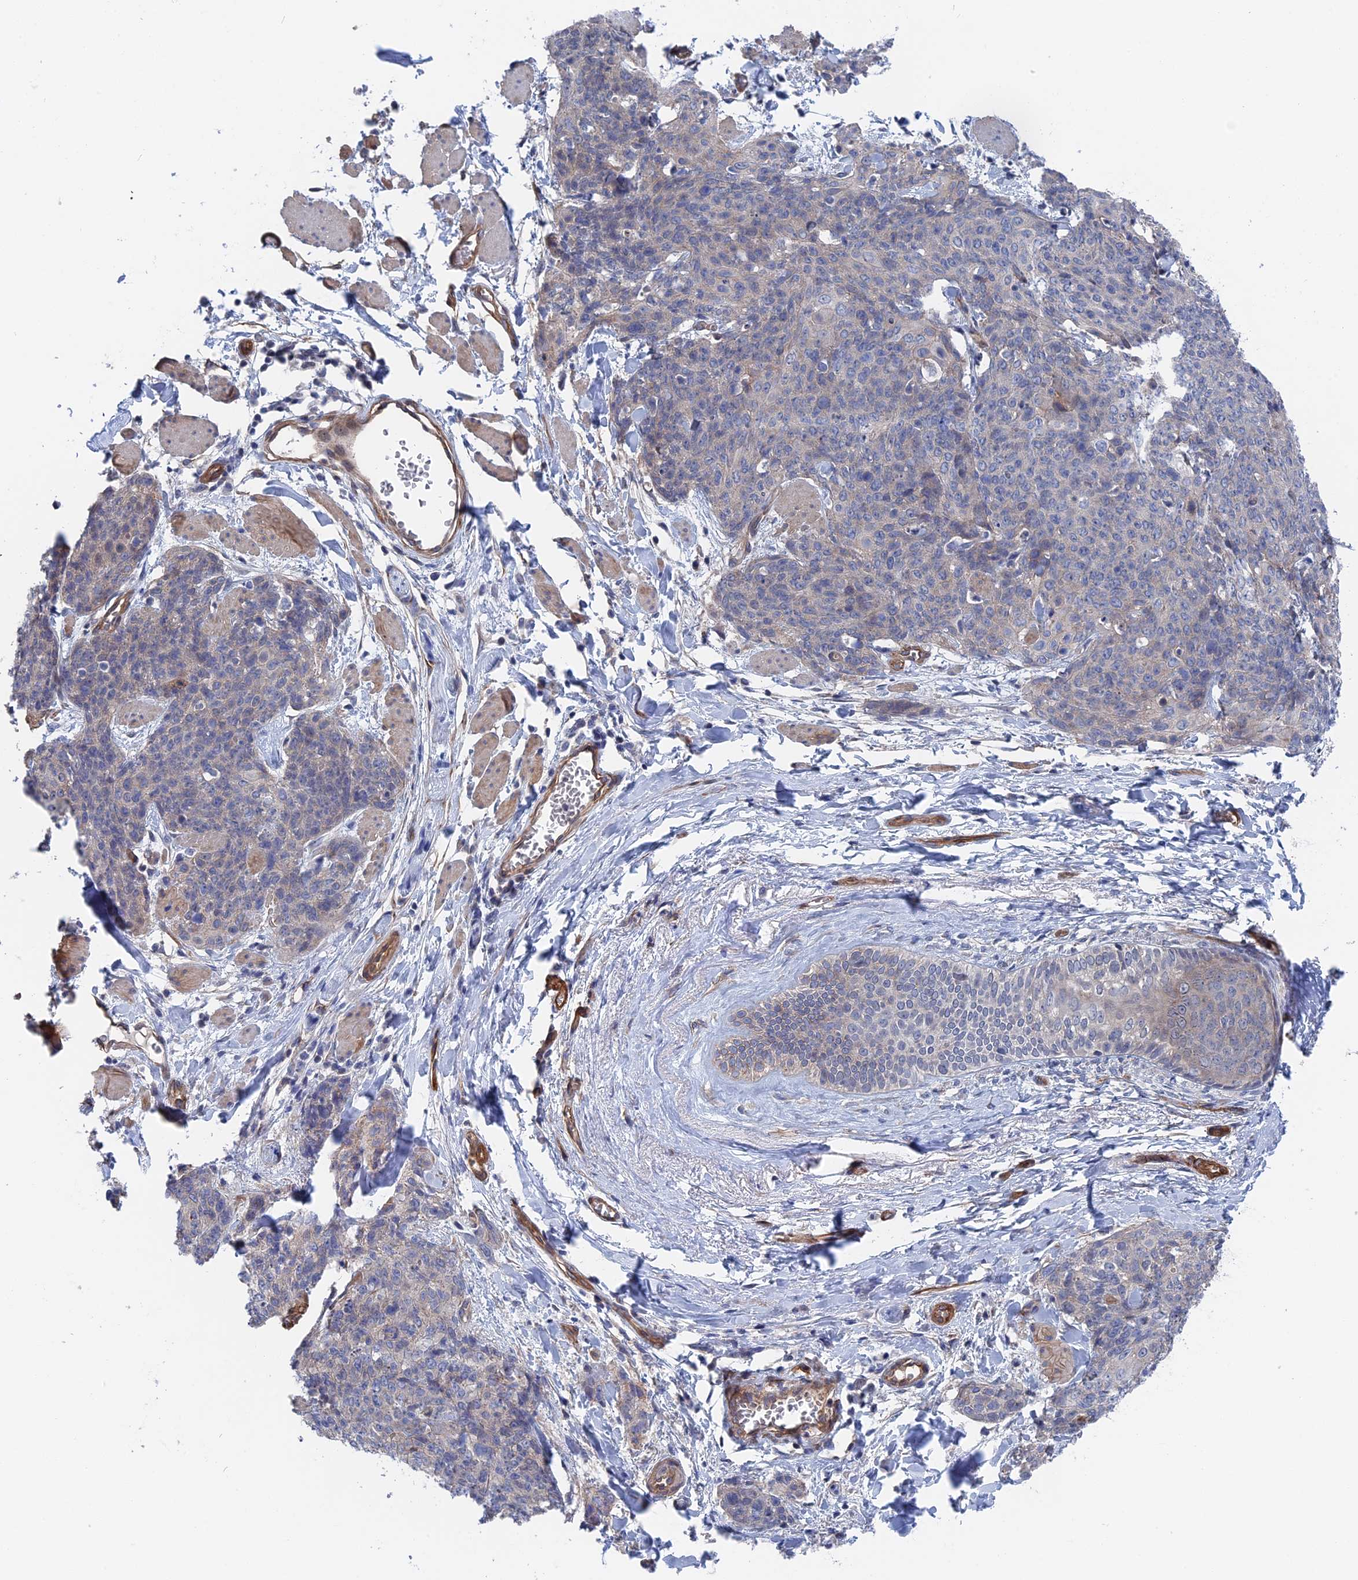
{"staining": {"intensity": "negative", "quantity": "none", "location": "none"}, "tissue": "skin cancer", "cell_type": "Tumor cells", "image_type": "cancer", "snomed": [{"axis": "morphology", "description": "Squamous cell carcinoma, NOS"}, {"axis": "topography", "description": "Skin"}, {"axis": "topography", "description": "Vulva"}], "caption": "Tumor cells show no significant protein staining in skin cancer (squamous cell carcinoma). (DAB (3,3'-diaminobenzidine) immunohistochemistry with hematoxylin counter stain).", "gene": "MTHFSD", "patient": {"sex": "female", "age": 85}}